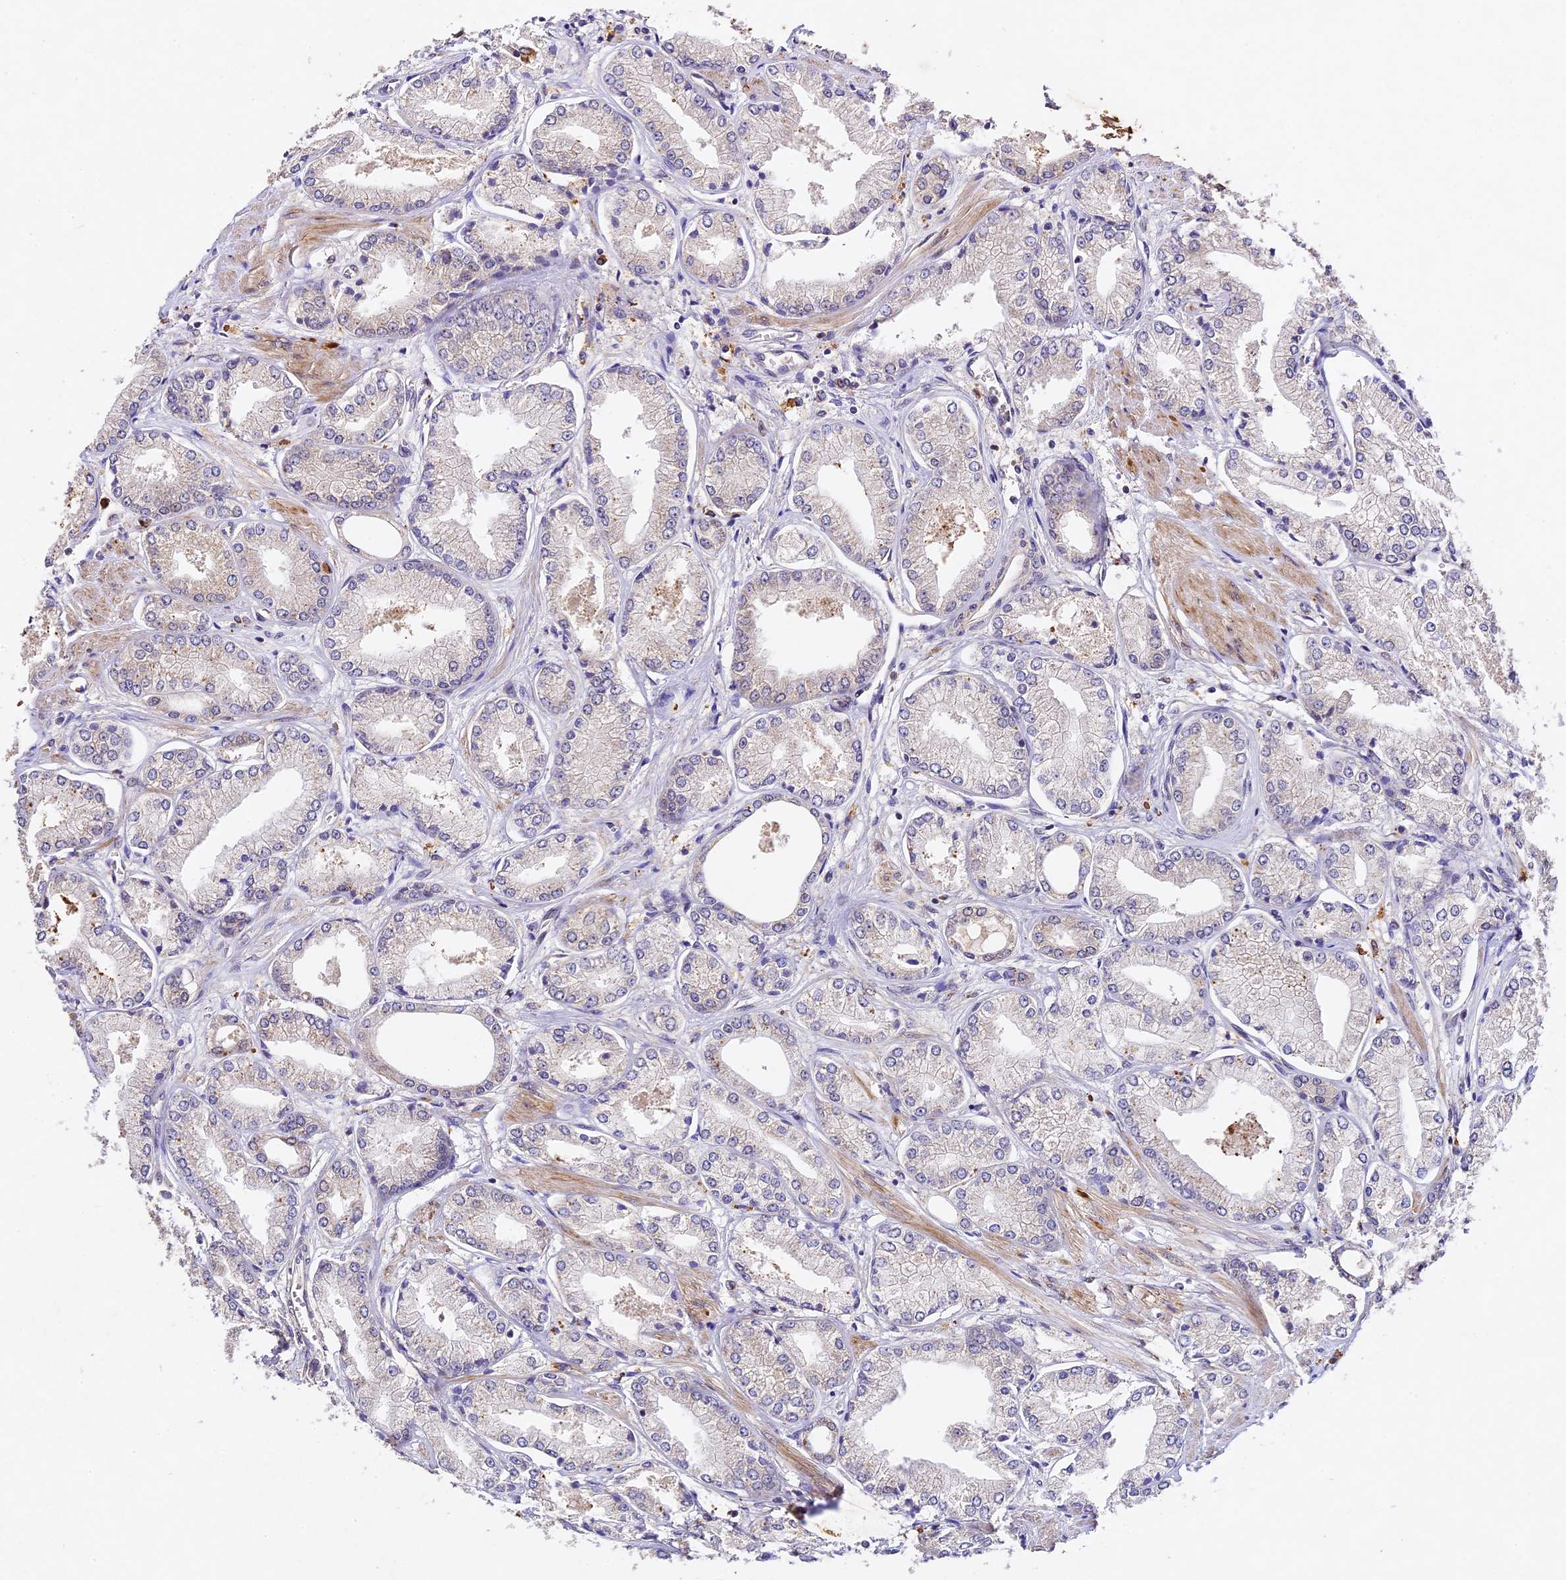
{"staining": {"intensity": "negative", "quantity": "none", "location": "none"}, "tissue": "prostate cancer", "cell_type": "Tumor cells", "image_type": "cancer", "snomed": [{"axis": "morphology", "description": "Adenocarcinoma, Low grade"}, {"axis": "topography", "description": "Prostate"}], "caption": "The photomicrograph demonstrates no significant positivity in tumor cells of prostate low-grade adenocarcinoma.", "gene": "TMEM39B", "patient": {"sex": "male", "age": 60}}